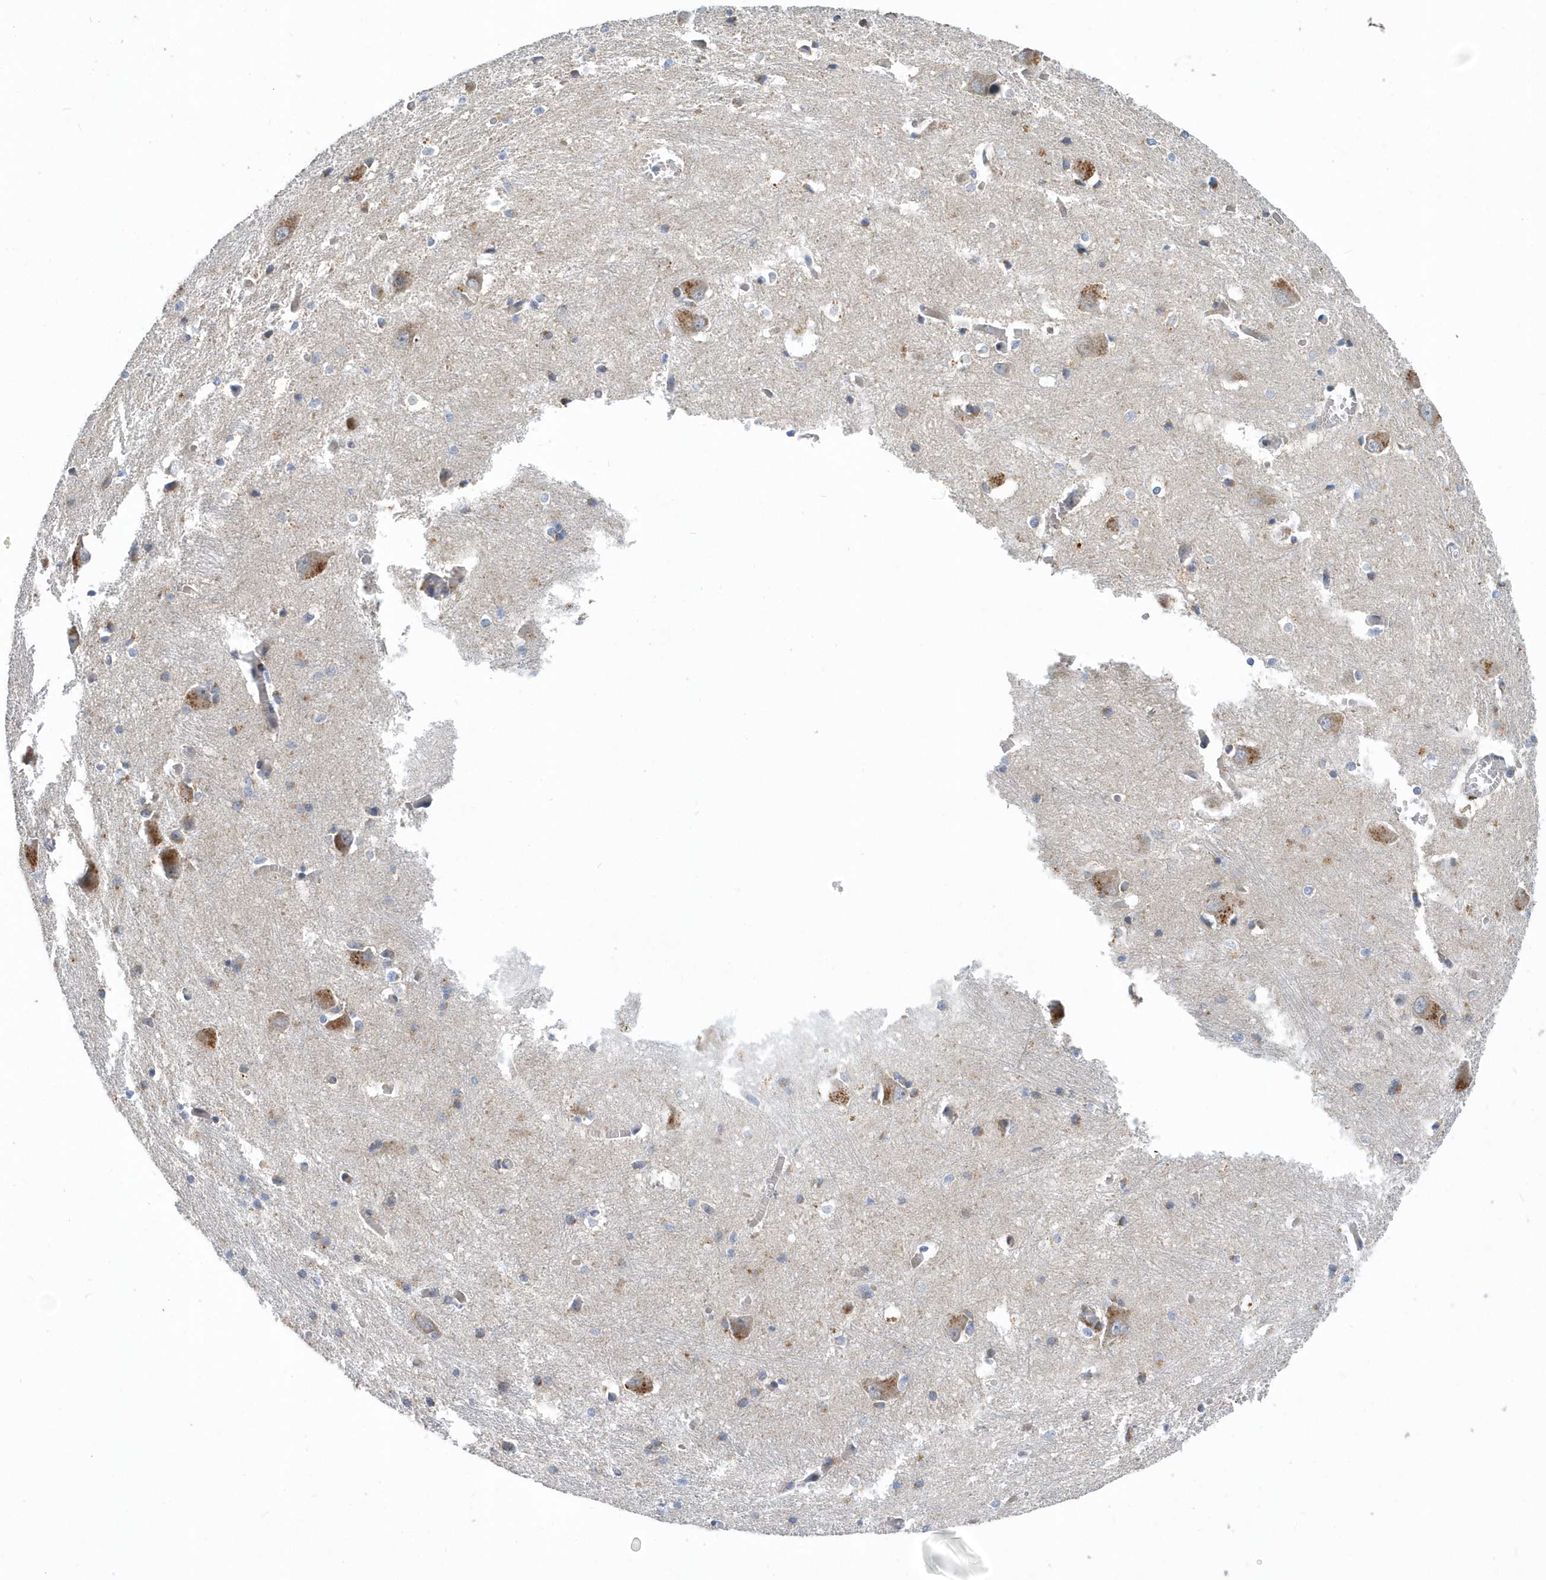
{"staining": {"intensity": "moderate", "quantity": "<25%", "location": "cytoplasmic/membranous"}, "tissue": "caudate", "cell_type": "Glial cells", "image_type": "normal", "snomed": [{"axis": "morphology", "description": "Normal tissue, NOS"}, {"axis": "topography", "description": "Lateral ventricle wall"}], "caption": "Approximately <25% of glial cells in benign human caudate exhibit moderate cytoplasmic/membranous protein staining as visualized by brown immunohistochemical staining.", "gene": "VWA5B2", "patient": {"sex": "male", "age": 37}}